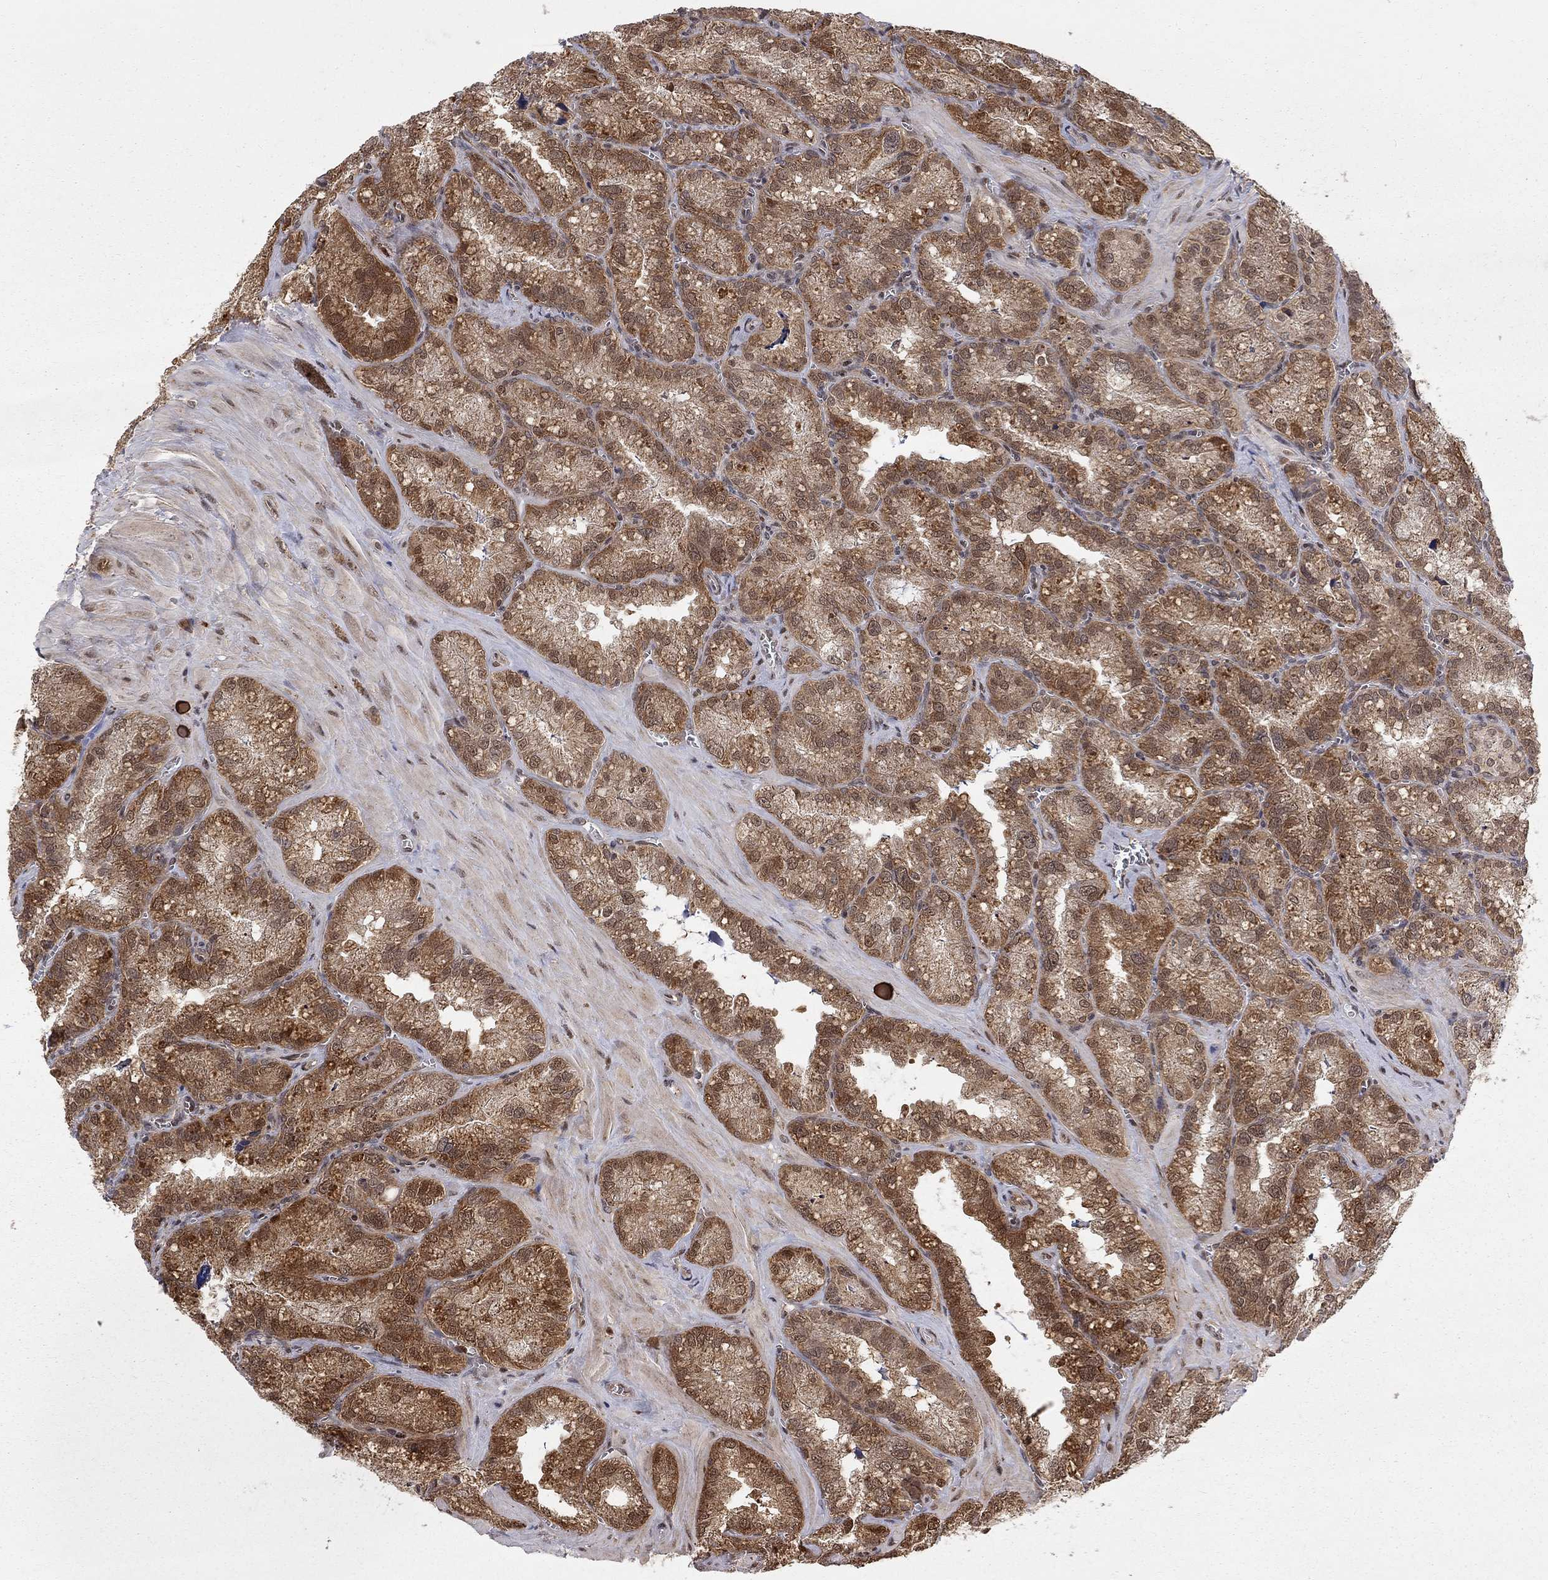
{"staining": {"intensity": "moderate", "quantity": "25%-75%", "location": "cytoplasmic/membranous,nuclear"}, "tissue": "seminal vesicle", "cell_type": "Glandular cells", "image_type": "normal", "snomed": [{"axis": "morphology", "description": "Normal tissue, NOS"}, {"axis": "topography", "description": "Seminal veicle"}], "caption": "Immunohistochemical staining of benign human seminal vesicle displays medium levels of moderate cytoplasmic/membranous,nuclear staining in about 25%-75% of glandular cells.", "gene": "ELOB", "patient": {"sex": "male", "age": 57}}